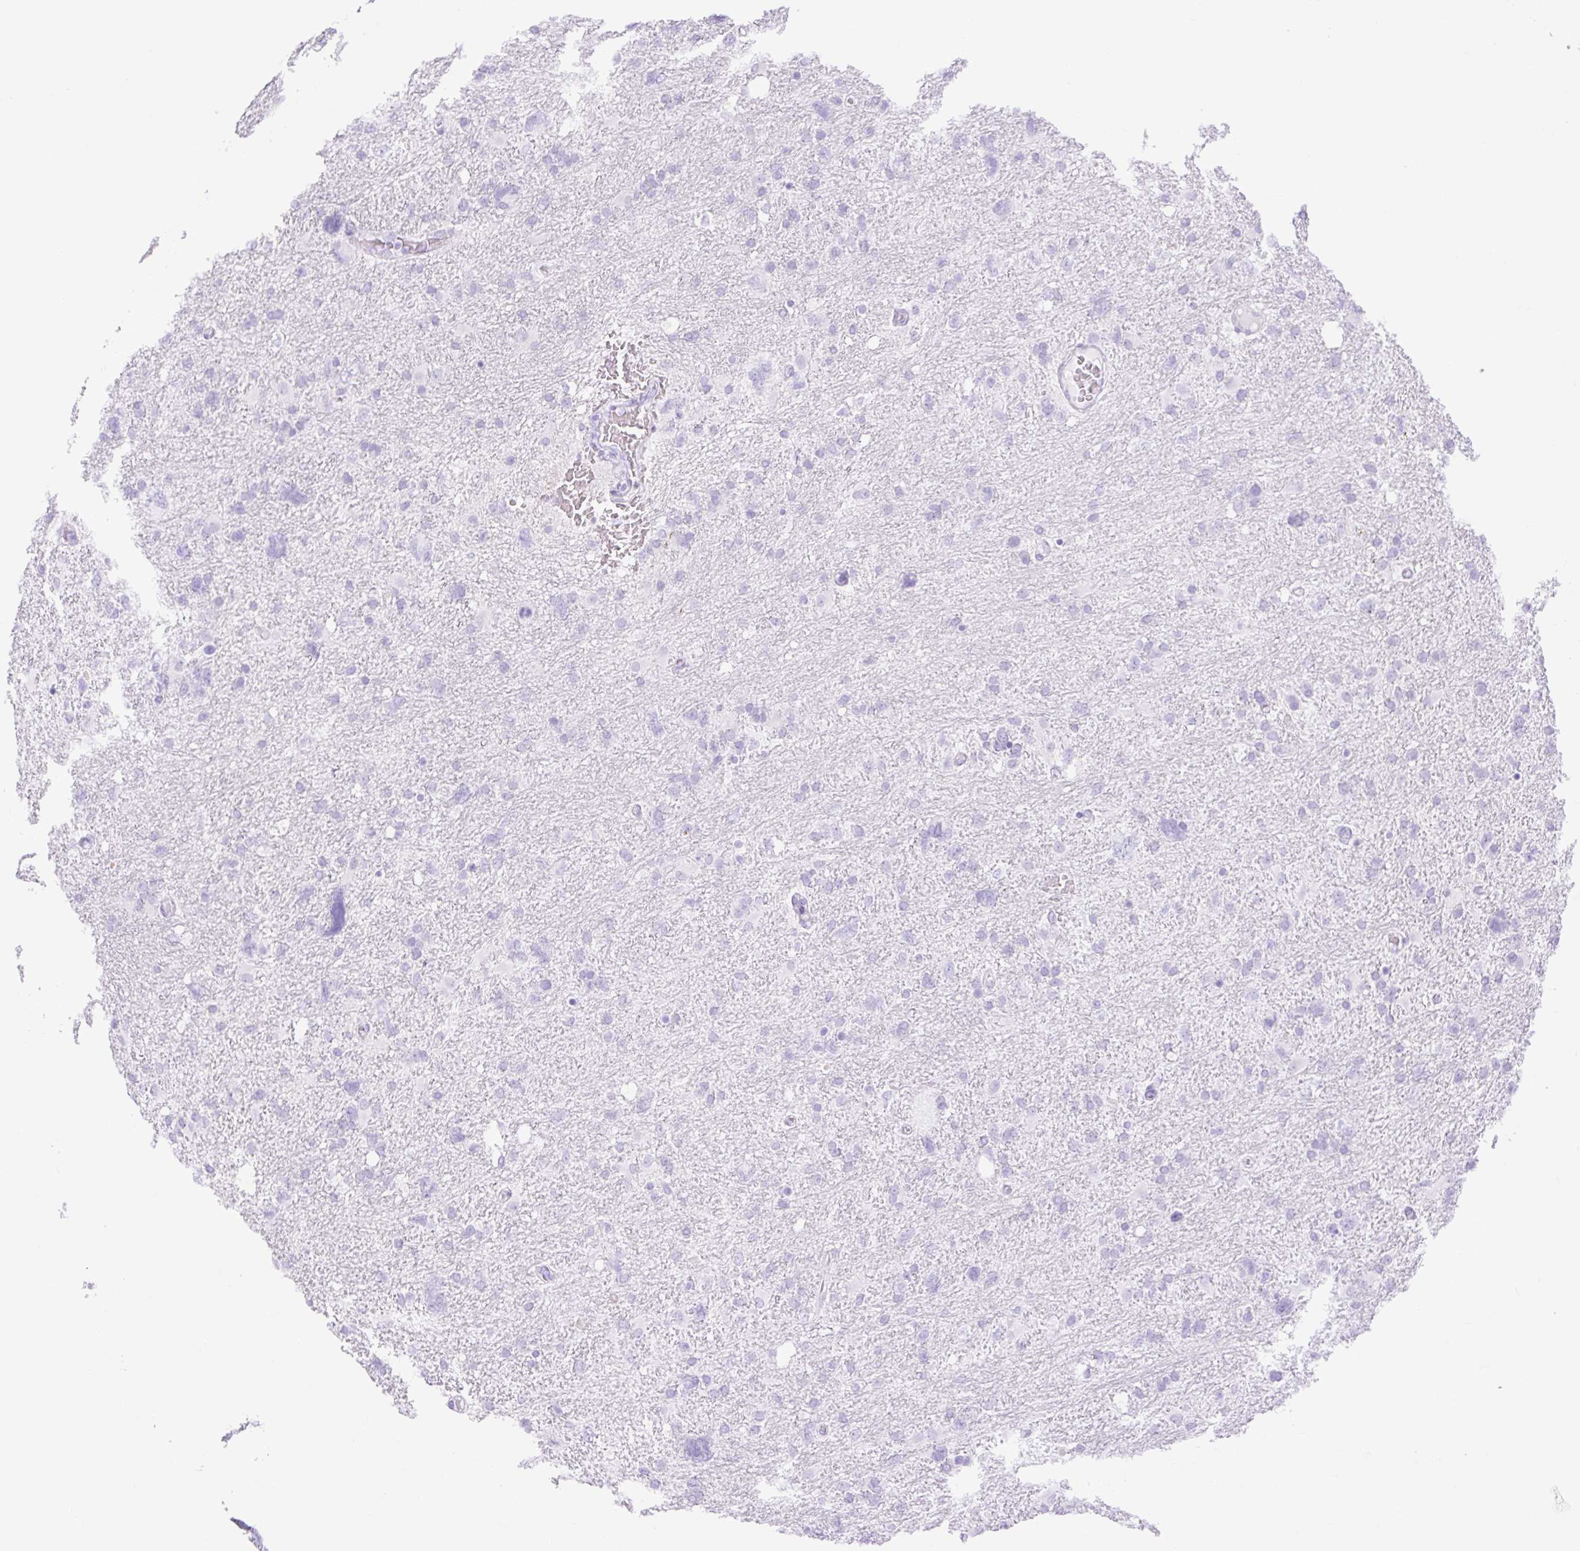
{"staining": {"intensity": "negative", "quantity": "none", "location": "none"}, "tissue": "glioma", "cell_type": "Tumor cells", "image_type": "cancer", "snomed": [{"axis": "morphology", "description": "Glioma, malignant, High grade"}, {"axis": "topography", "description": "Brain"}], "caption": "Immunohistochemistry micrograph of malignant glioma (high-grade) stained for a protein (brown), which shows no staining in tumor cells.", "gene": "SLC25A40", "patient": {"sex": "male", "age": 61}}